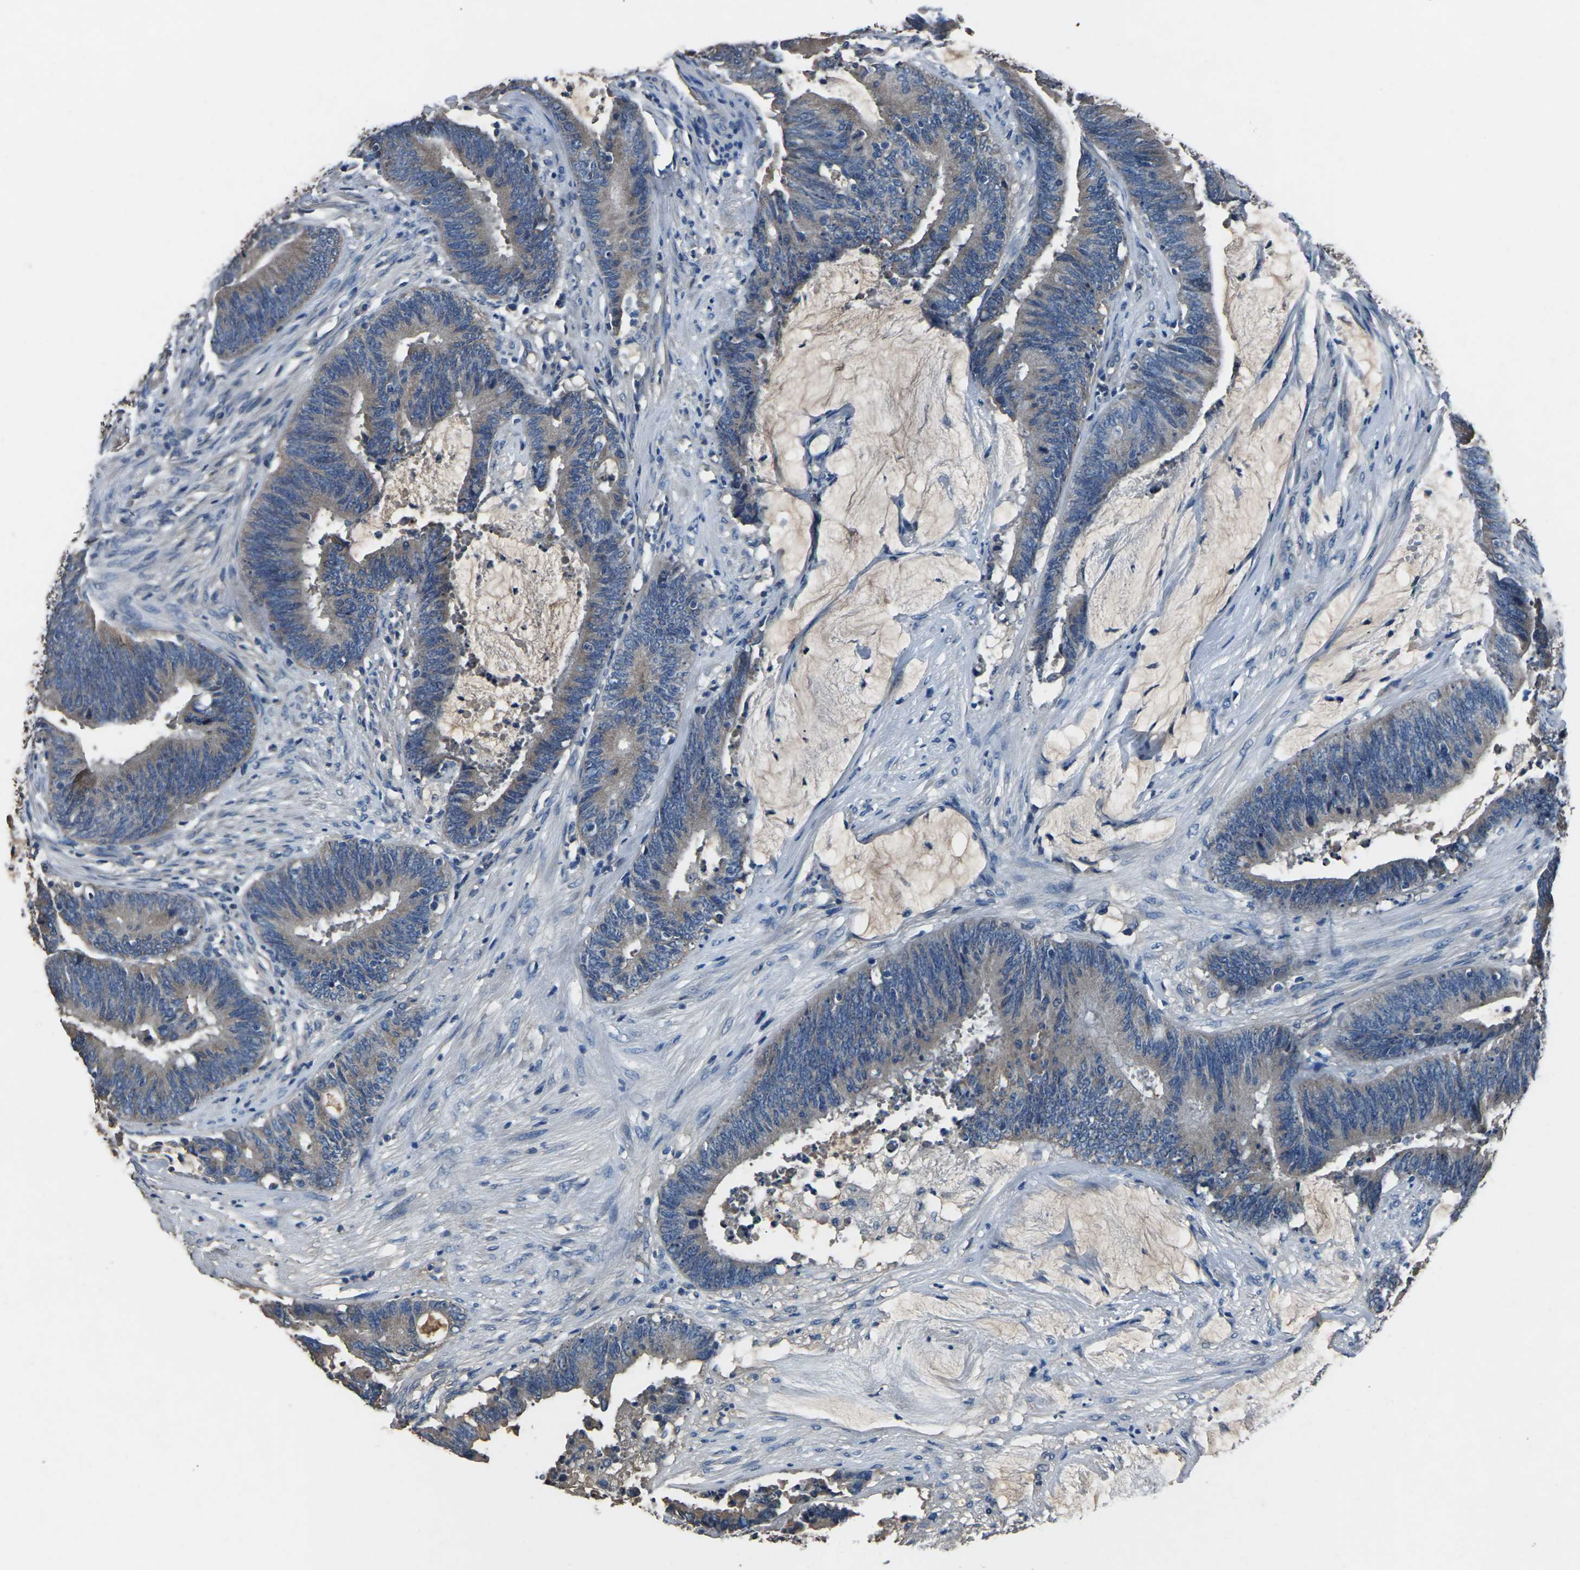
{"staining": {"intensity": "negative", "quantity": "none", "location": "none"}, "tissue": "colorectal cancer", "cell_type": "Tumor cells", "image_type": "cancer", "snomed": [{"axis": "morphology", "description": "Adenocarcinoma, NOS"}, {"axis": "topography", "description": "Rectum"}], "caption": "High magnification brightfield microscopy of colorectal cancer stained with DAB (brown) and counterstained with hematoxylin (blue): tumor cells show no significant staining.", "gene": "LEP", "patient": {"sex": "female", "age": 66}}